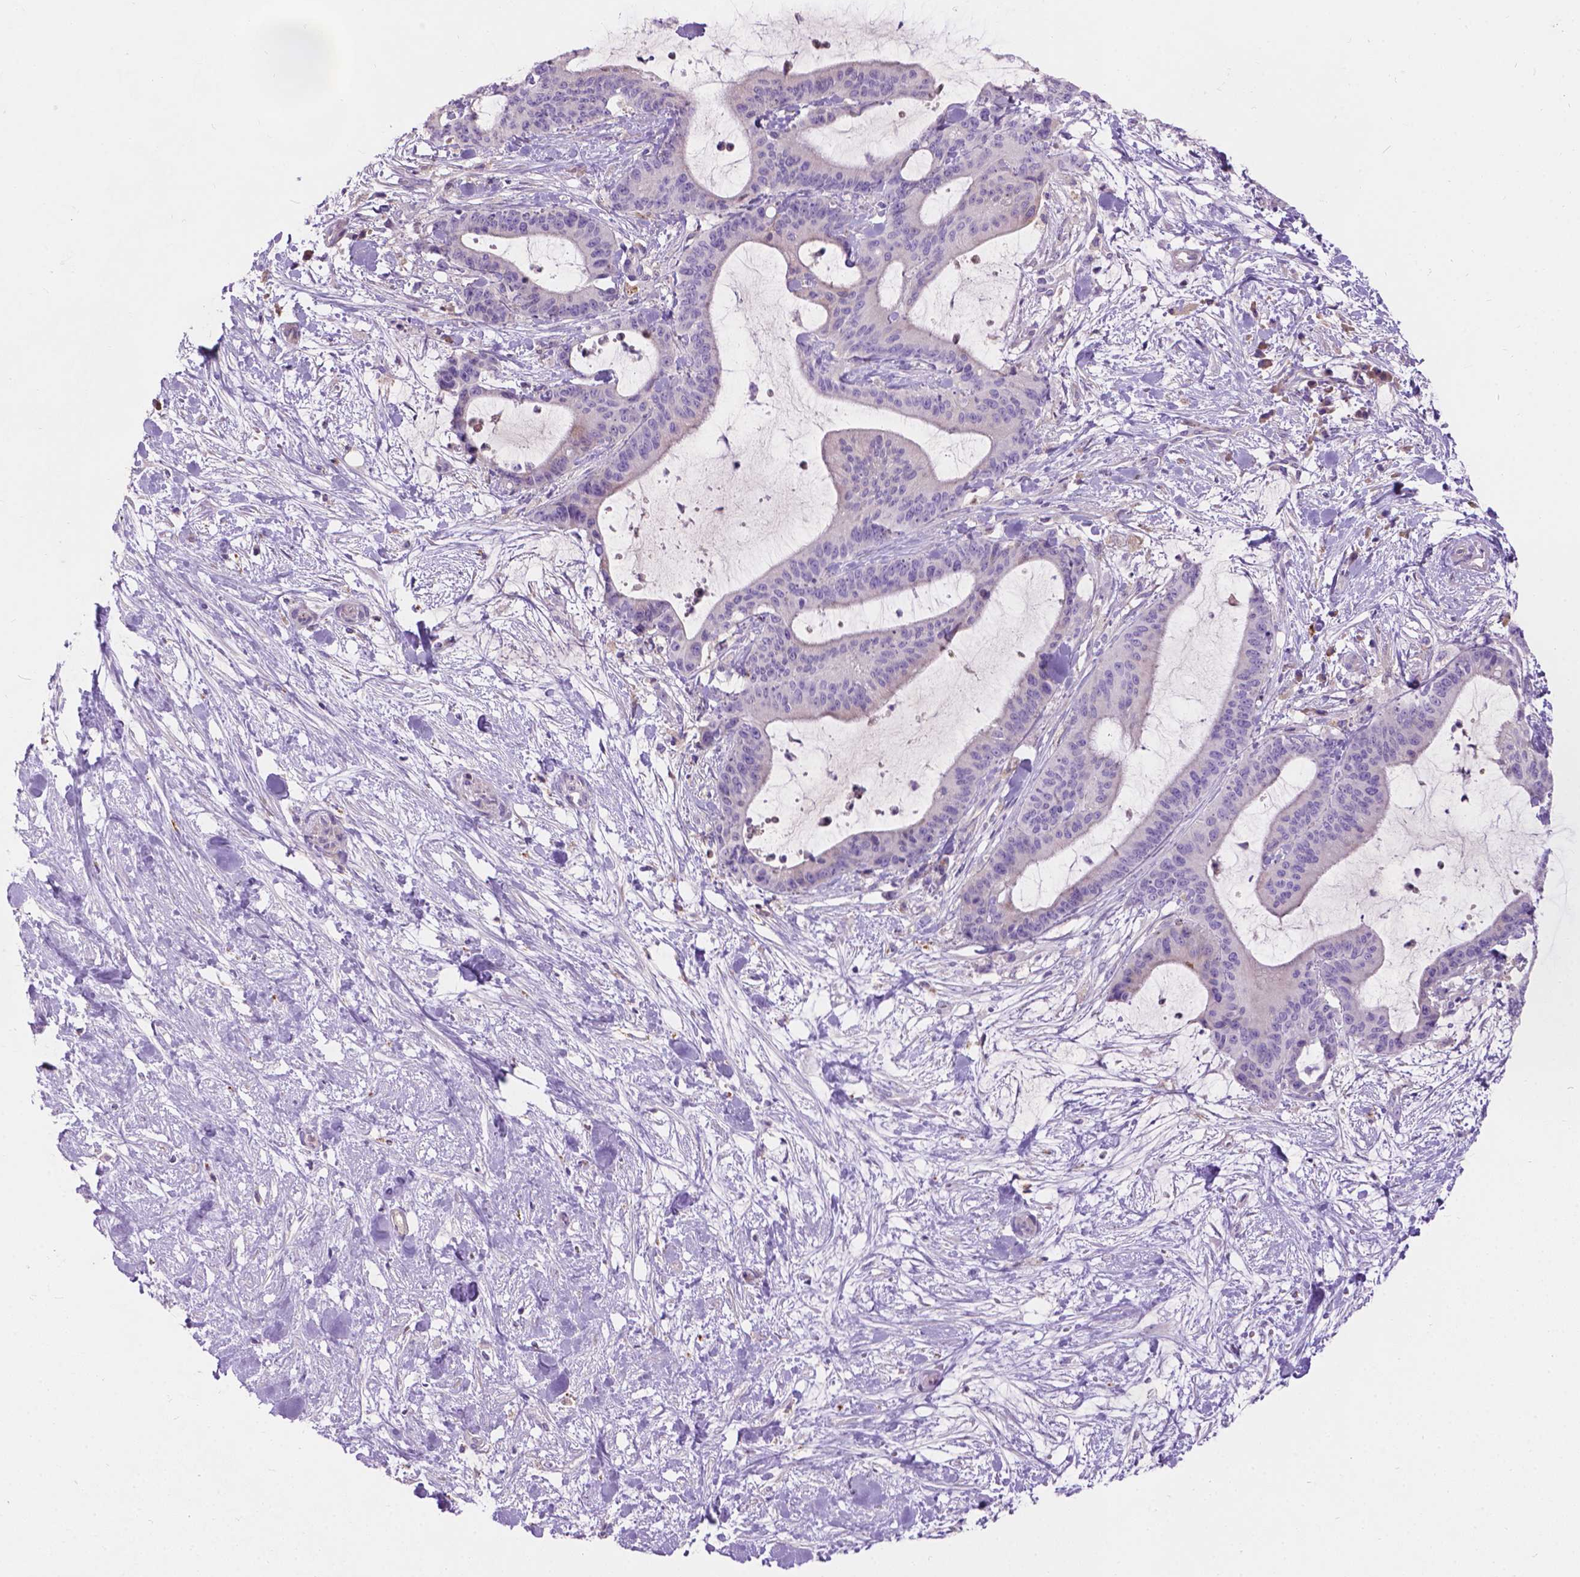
{"staining": {"intensity": "negative", "quantity": "none", "location": "none"}, "tissue": "liver cancer", "cell_type": "Tumor cells", "image_type": "cancer", "snomed": [{"axis": "morphology", "description": "Cholangiocarcinoma"}, {"axis": "topography", "description": "Liver"}], "caption": "The photomicrograph reveals no significant staining in tumor cells of liver cancer.", "gene": "NOXO1", "patient": {"sex": "female", "age": 73}}